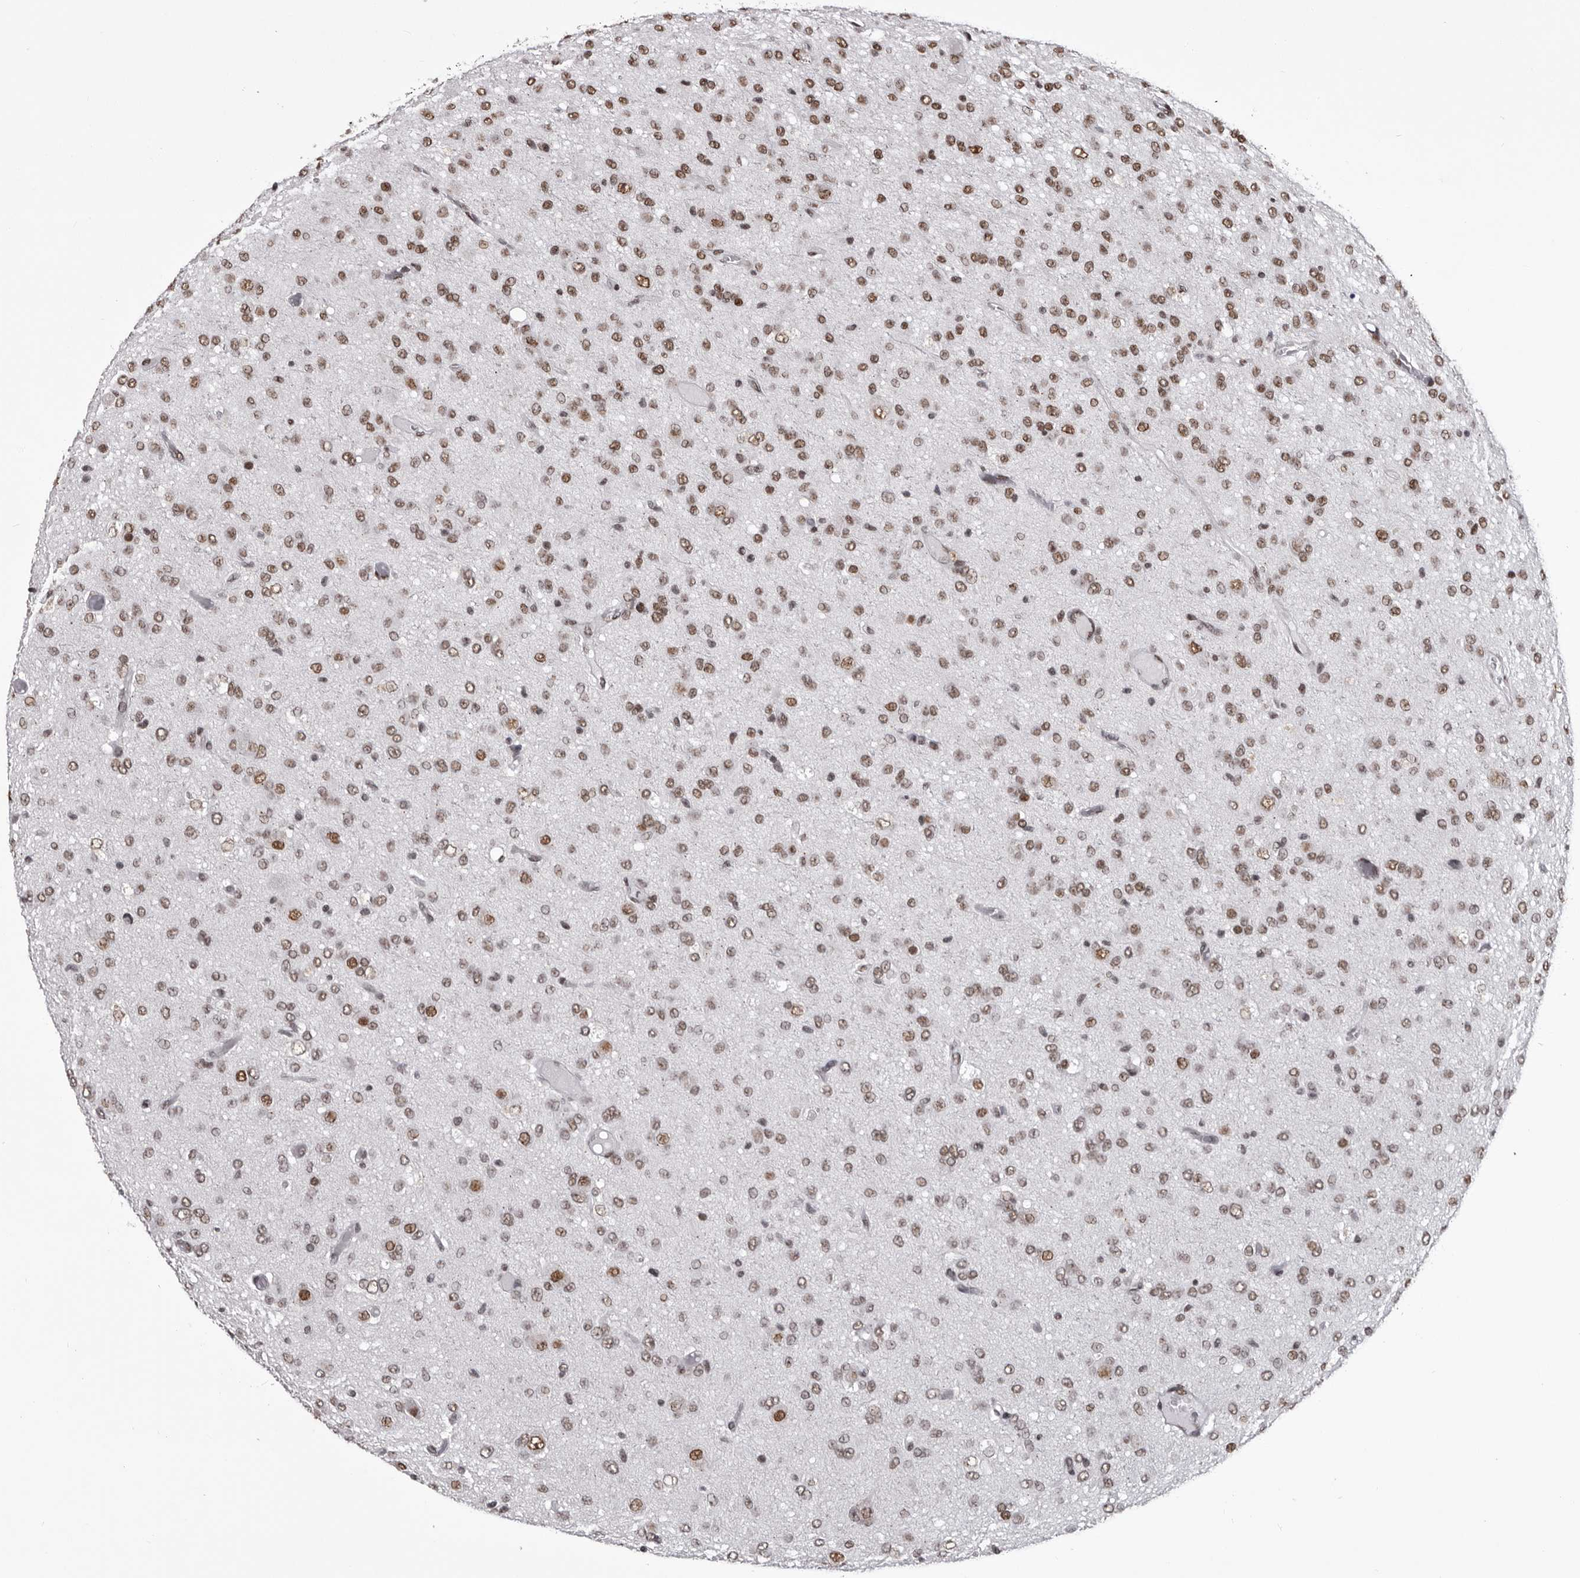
{"staining": {"intensity": "moderate", "quantity": ">75%", "location": "nuclear"}, "tissue": "glioma", "cell_type": "Tumor cells", "image_type": "cancer", "snomed": [{"axis": "morphology", "description": "Glioma, malignant, High grade"}, {"axis": "topography", "description": "Brain"}], "caption": "Glioma was stained to show a protein in brown. There is medium levels of moderate nuclear expression in approximately >75% of tumor cells.", "gene": "NUMA1", "patient": {"sex": "female", "age": 59}}